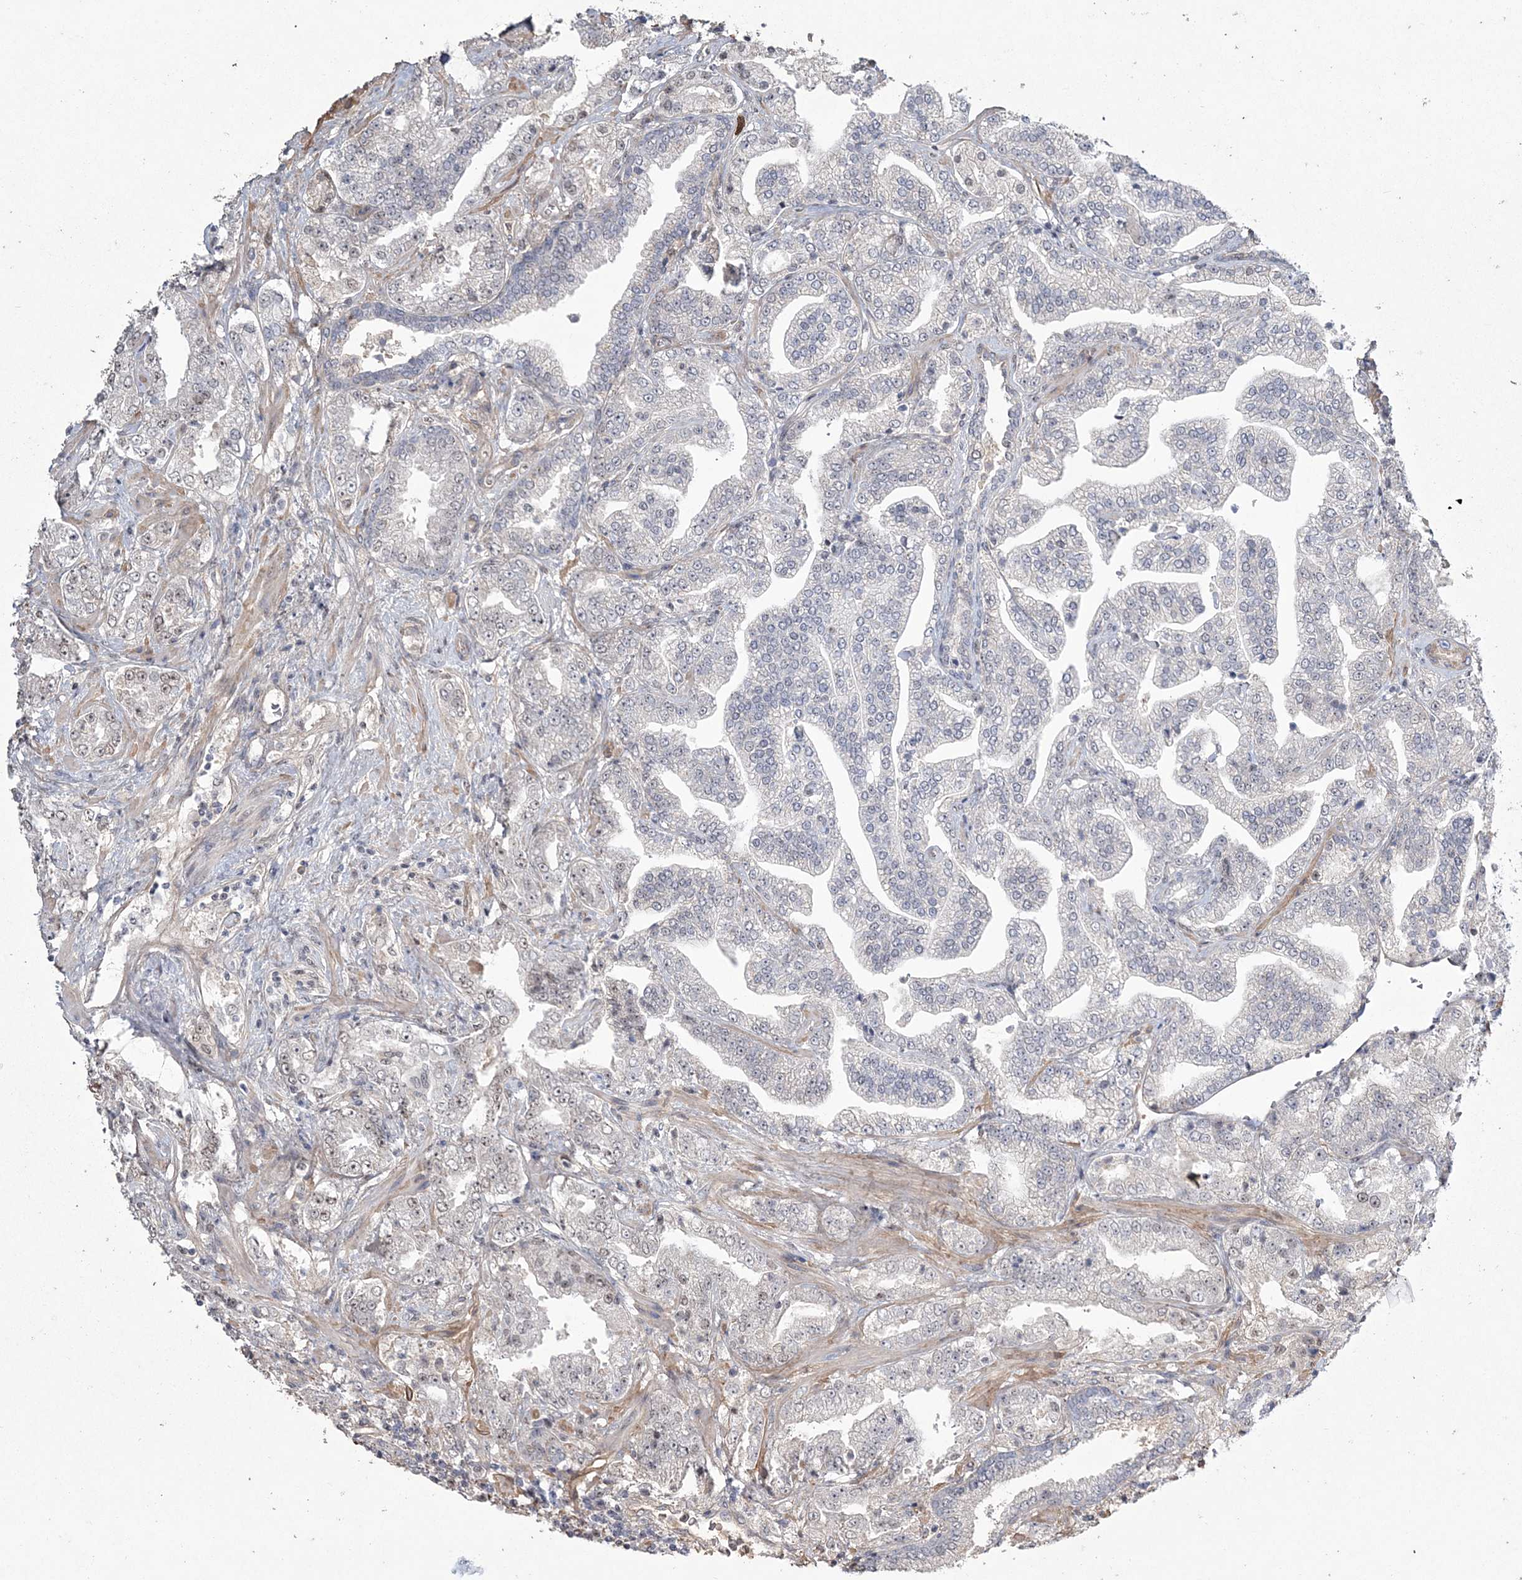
{"staining": {"intensity": "negative", "quantity": "none", "location": "none"}, "tissue": "prostate cancer", "cell_type": "Tumor cells", "image_type": "cancer", "snomed": [{"axis": "morphology", "description": "Adenocarcinoma, High grade"}, {"axis": "topography", "description": "Prostate"}], "caption": "Immunohistochemistry of human prostate cancer shows no positivity in tumor cells.", "gene": "RBM17", "patient": {"sex": "male", "age": 64}}